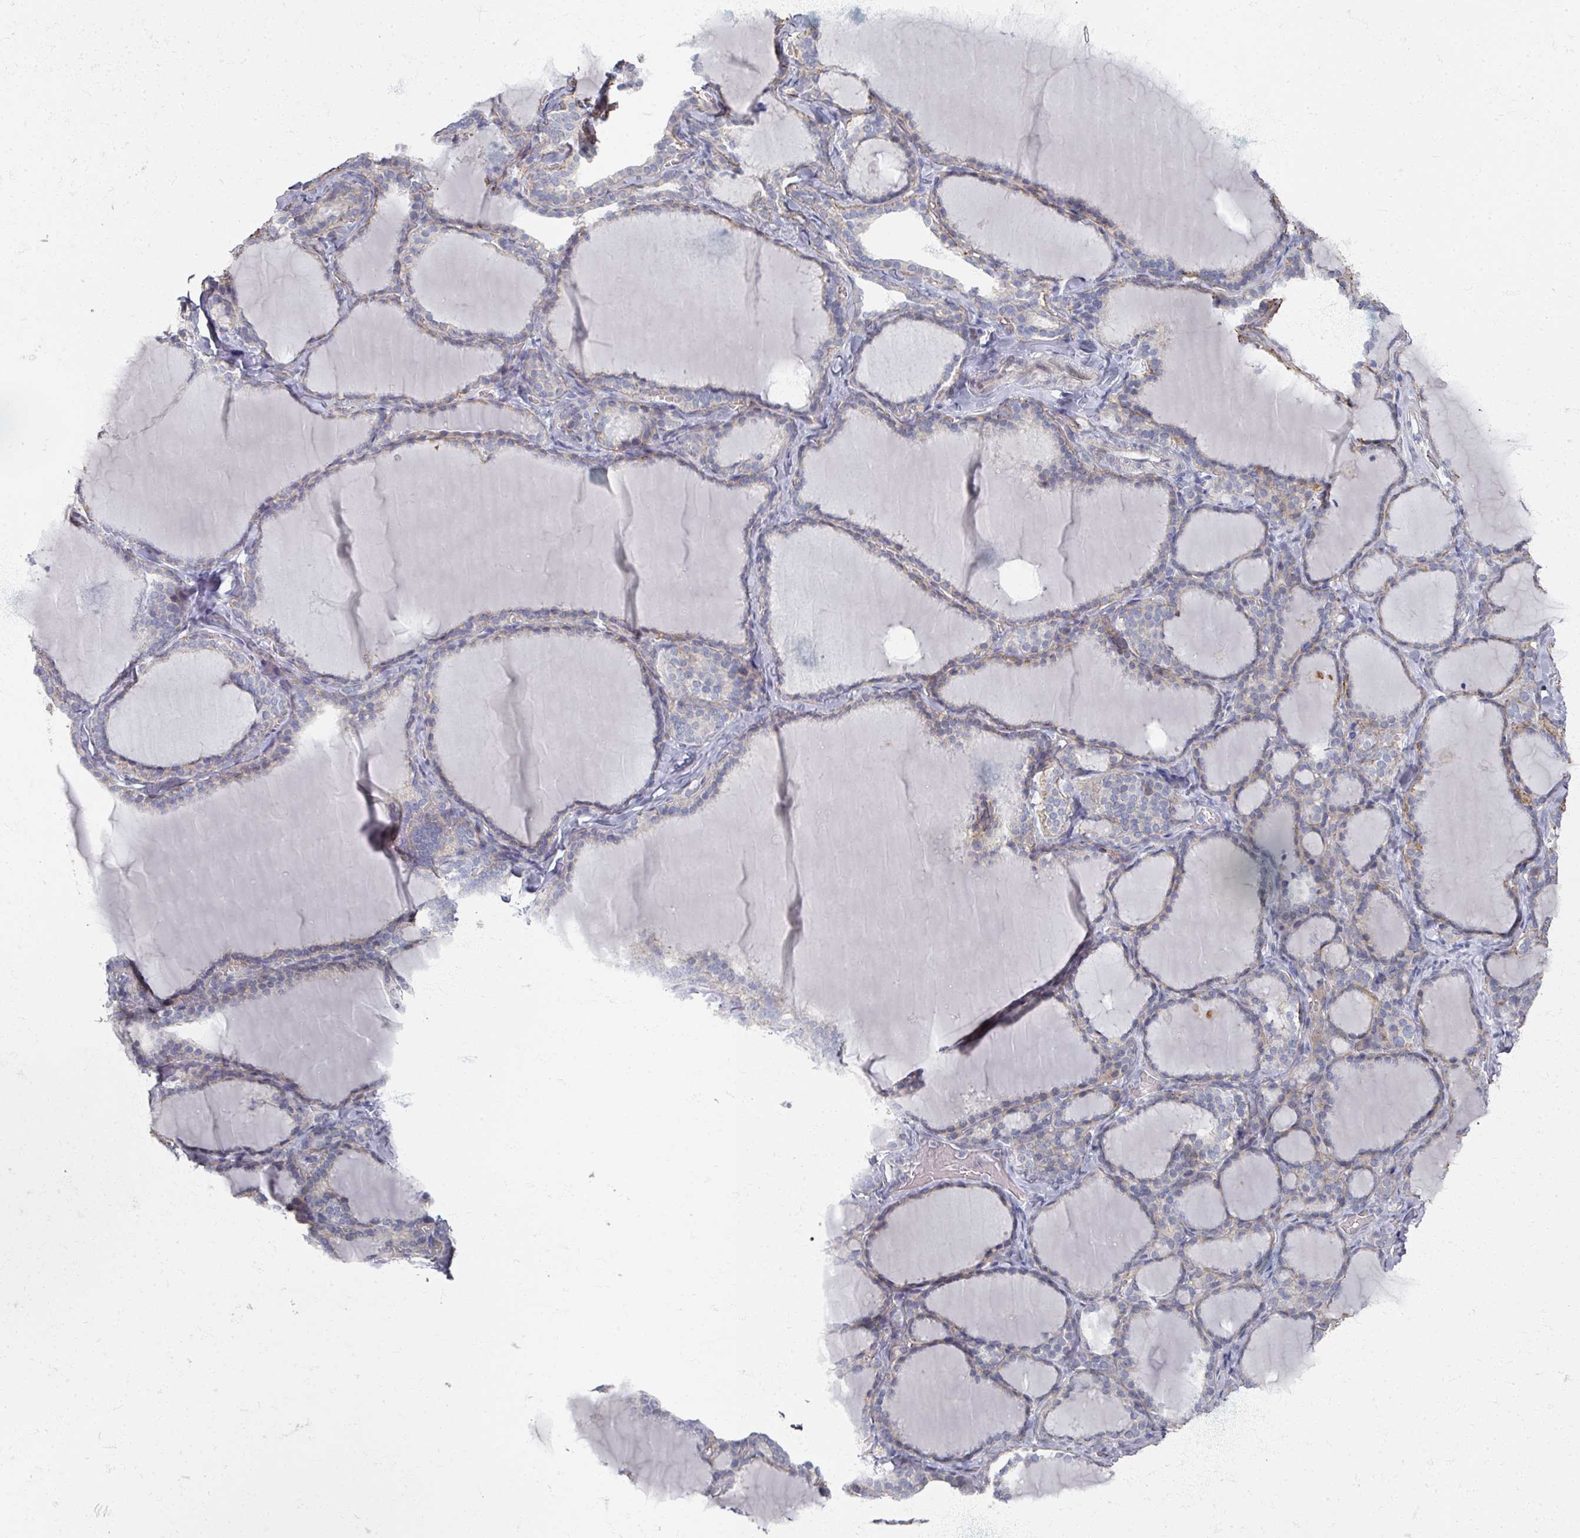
{"staining": {"intensity": "weak", "quantity": "<25%", "location": "cytoplasmic/membranous"}, "tissue": "thyroid gland", "cell_type": "Glandular cells", "image_type": "normal", "snomed": [{"axis": "morphology", "description": "Normal tissue, NOS"}, {"axis": "topography", "description": "Thyroid gland"}], "caption": "This is an immunohistochemistry (IHC) micrograph of normal thyroid gland. There is no positivity in glandular cells.", "gene": "TTYH3", "patient": {"sex": "female", "age": 31}}